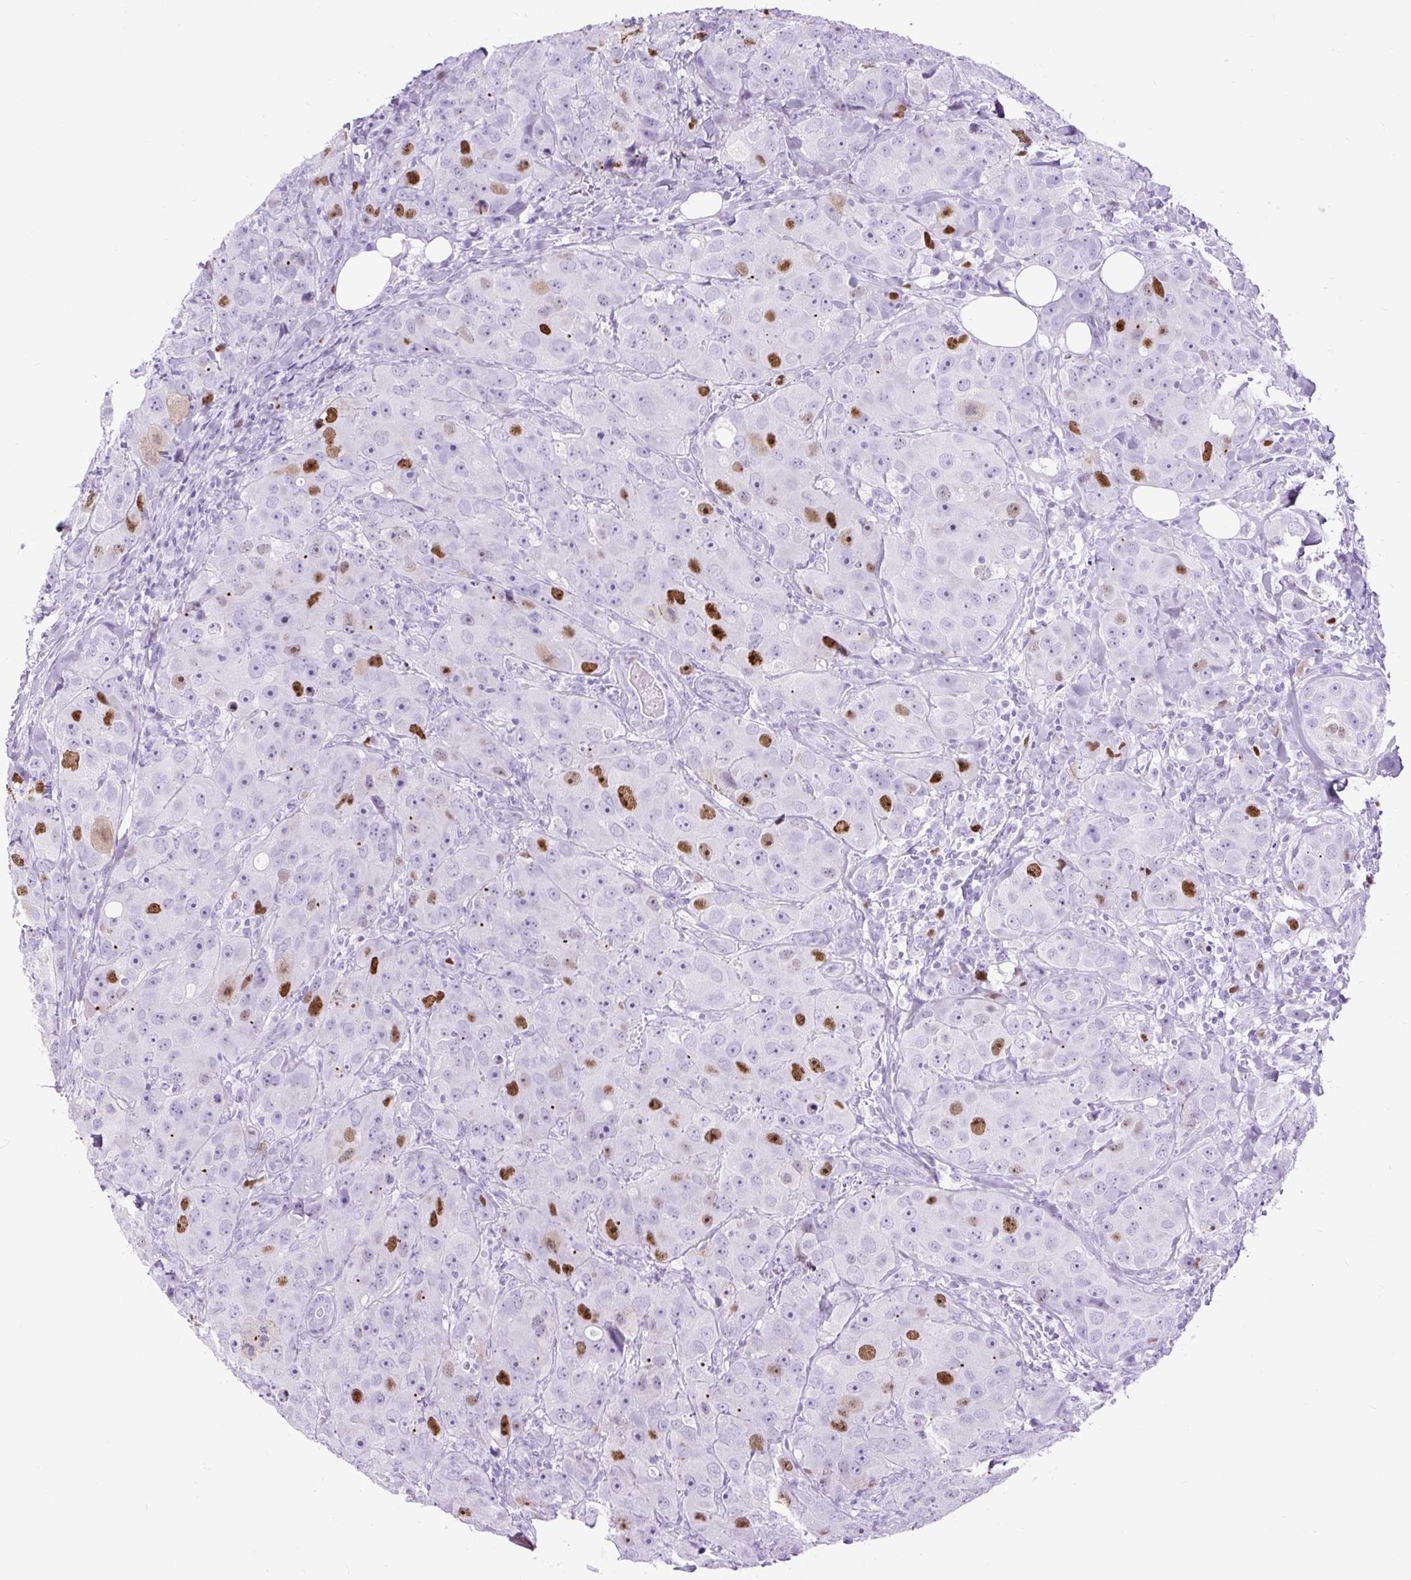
{"staining": {"intensity": "strong", "quantity": "<25%", "location": "nuclear"}, "tissue": "breast cancer", "cell_type": "Tumor cells", "image_type": "cancer", "snomed": [{"axis": "morphology", "description": "Duct carcinoma"}, {"axis": "topography", "description": "Breast"}], "caption": "Immunohistochemistry of breast invasive ductal carcinoma exhibits medium levels of strong nuclear expression in about <25% of tumor cells. (DAB (3,3'-diaminobenzidine) IHC with brightfield microscopy, high magnification).", "gene": "RACGAP1", "patient": {"sex": "female", "age": 43}}